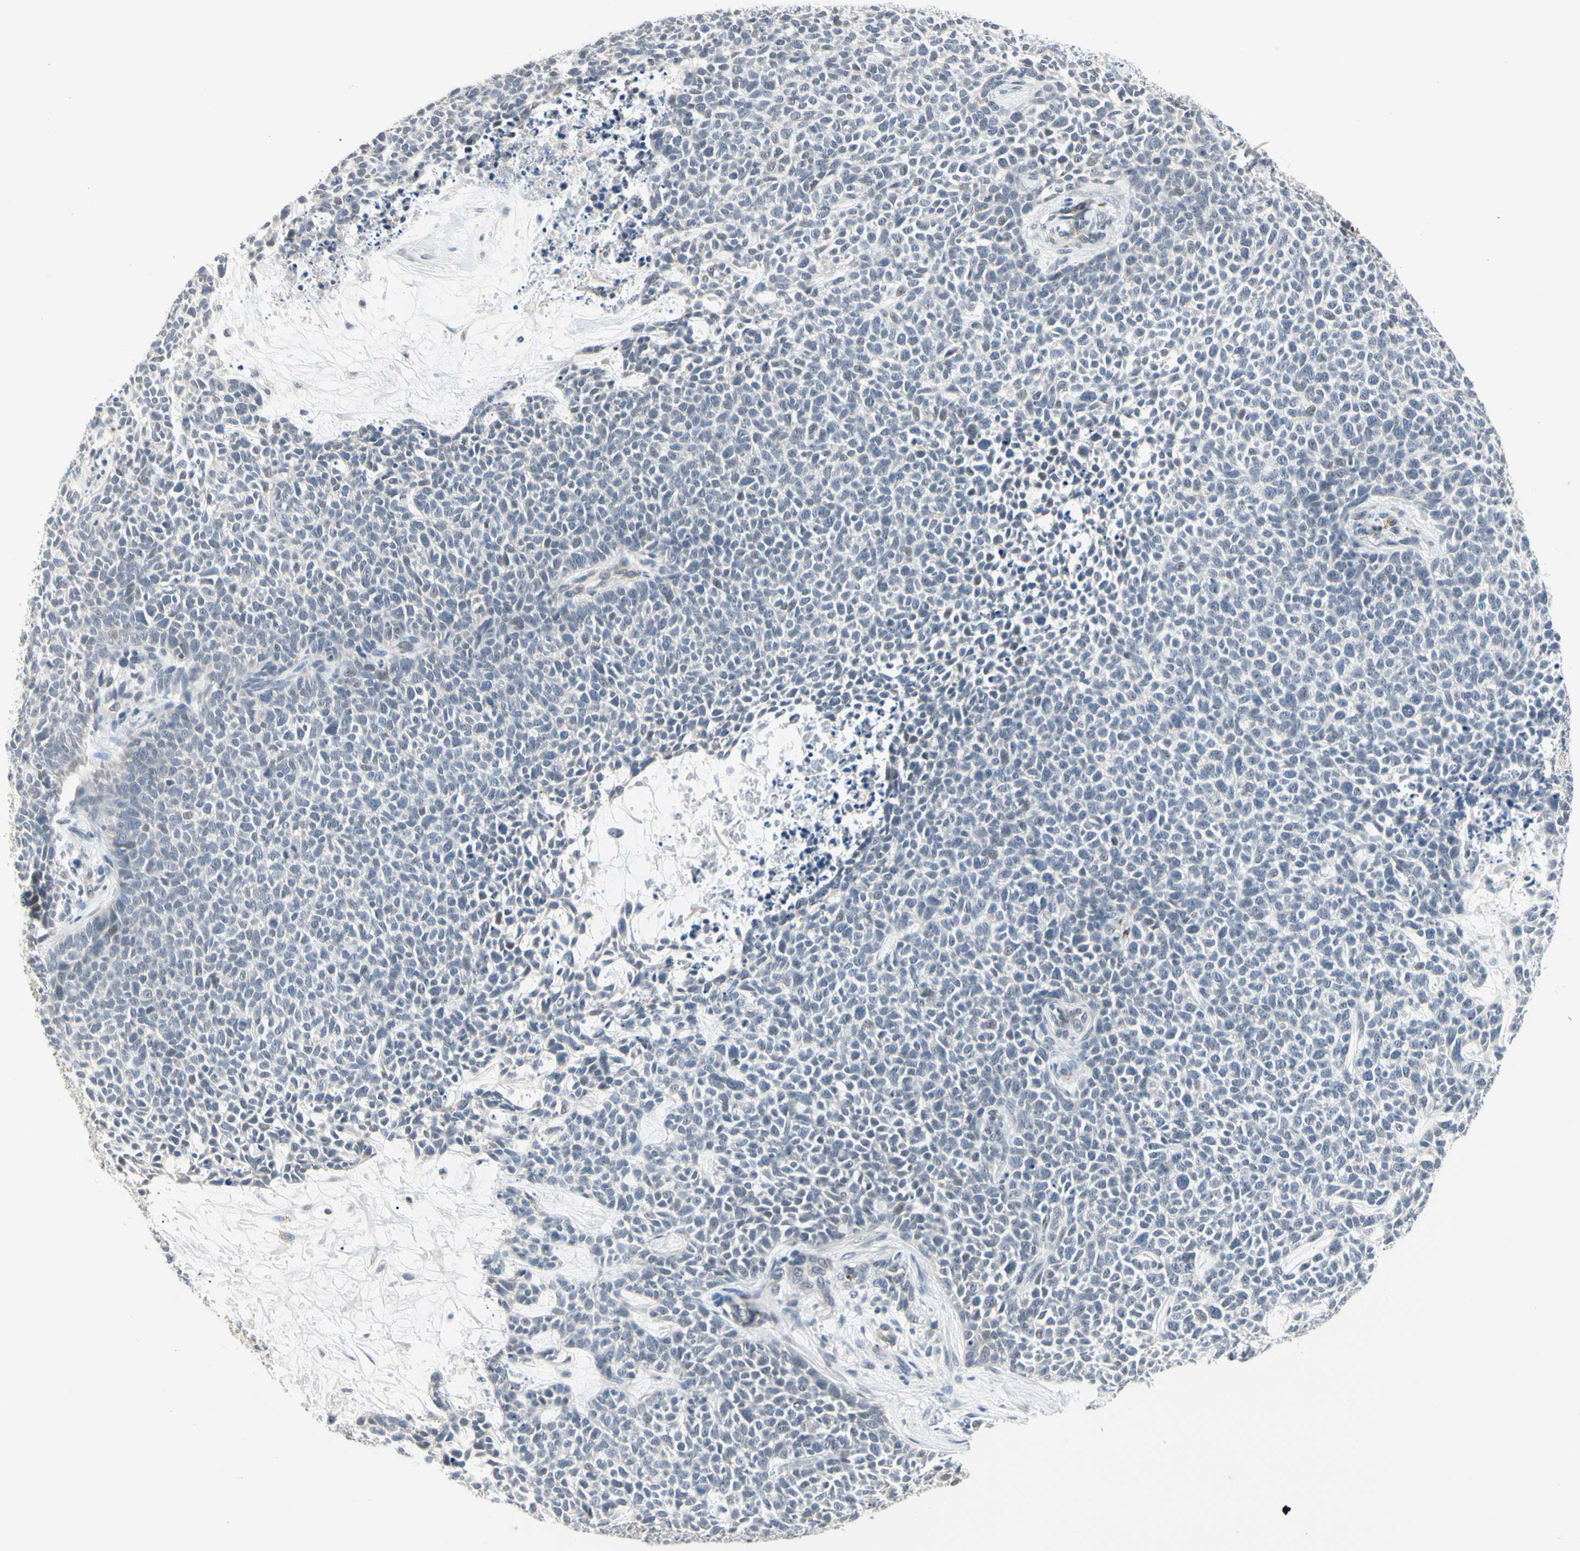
{"staining": {"intensity": "negative", "quantity": "none", "location": "none"}, "tissue": "skin cancer", "cell_type": "Tumor cells", "image_type": "cancer", "snomed": [{"axis": "morphology", "description": "Basal cell carcinoma"}, {"axis": "topography", "description": "Skin"}], "caption": "Skin cancer (basal cell carcinoma) was stained to show a protein in brown. There is no significant staining in tumor cells.", "gene": "GREM1", "patient": {"sex": "female", "age": 84}}